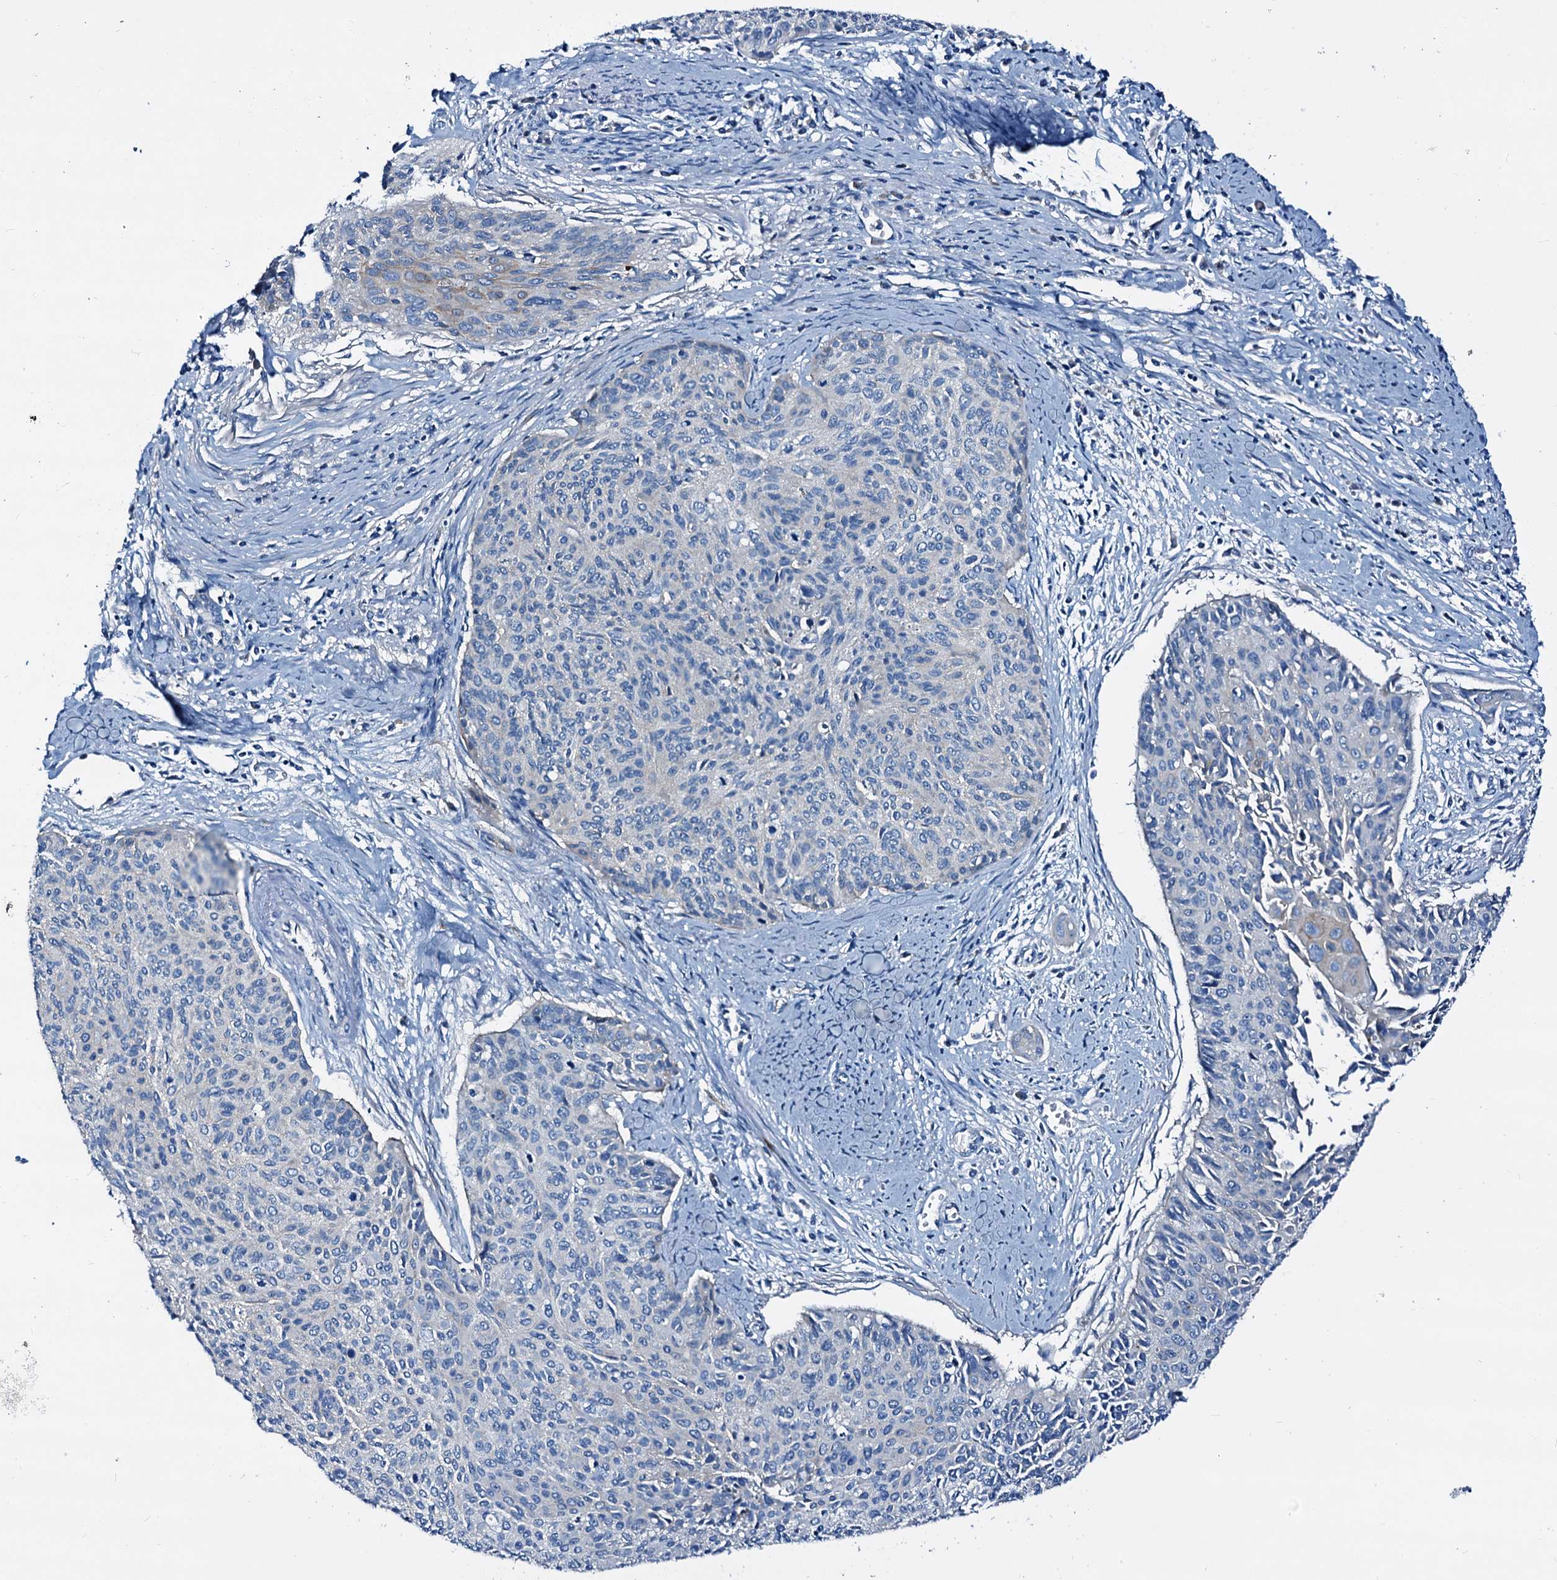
{"staining": {"intensity": "negative", "quantity": "none", "location": "none"}, "tissue": "cervical cancer", "cell_type": "Tumor cells", "image_type": "cancer", "snomed": [{"axis": "morphology", "description": "Squamous cell carcinoma, NOS"}, {"axis": "topography", "description": "Cervix"}], "caption": "A photomicrograph of human cervical cancer (squamous cell carcinoma) is negative for staining in tumor cells. (DAB immunohistochemistry with hematoxylin counter stain).", "gene": "DYDC2", "patient": {"sex": "female", "age": 55}}